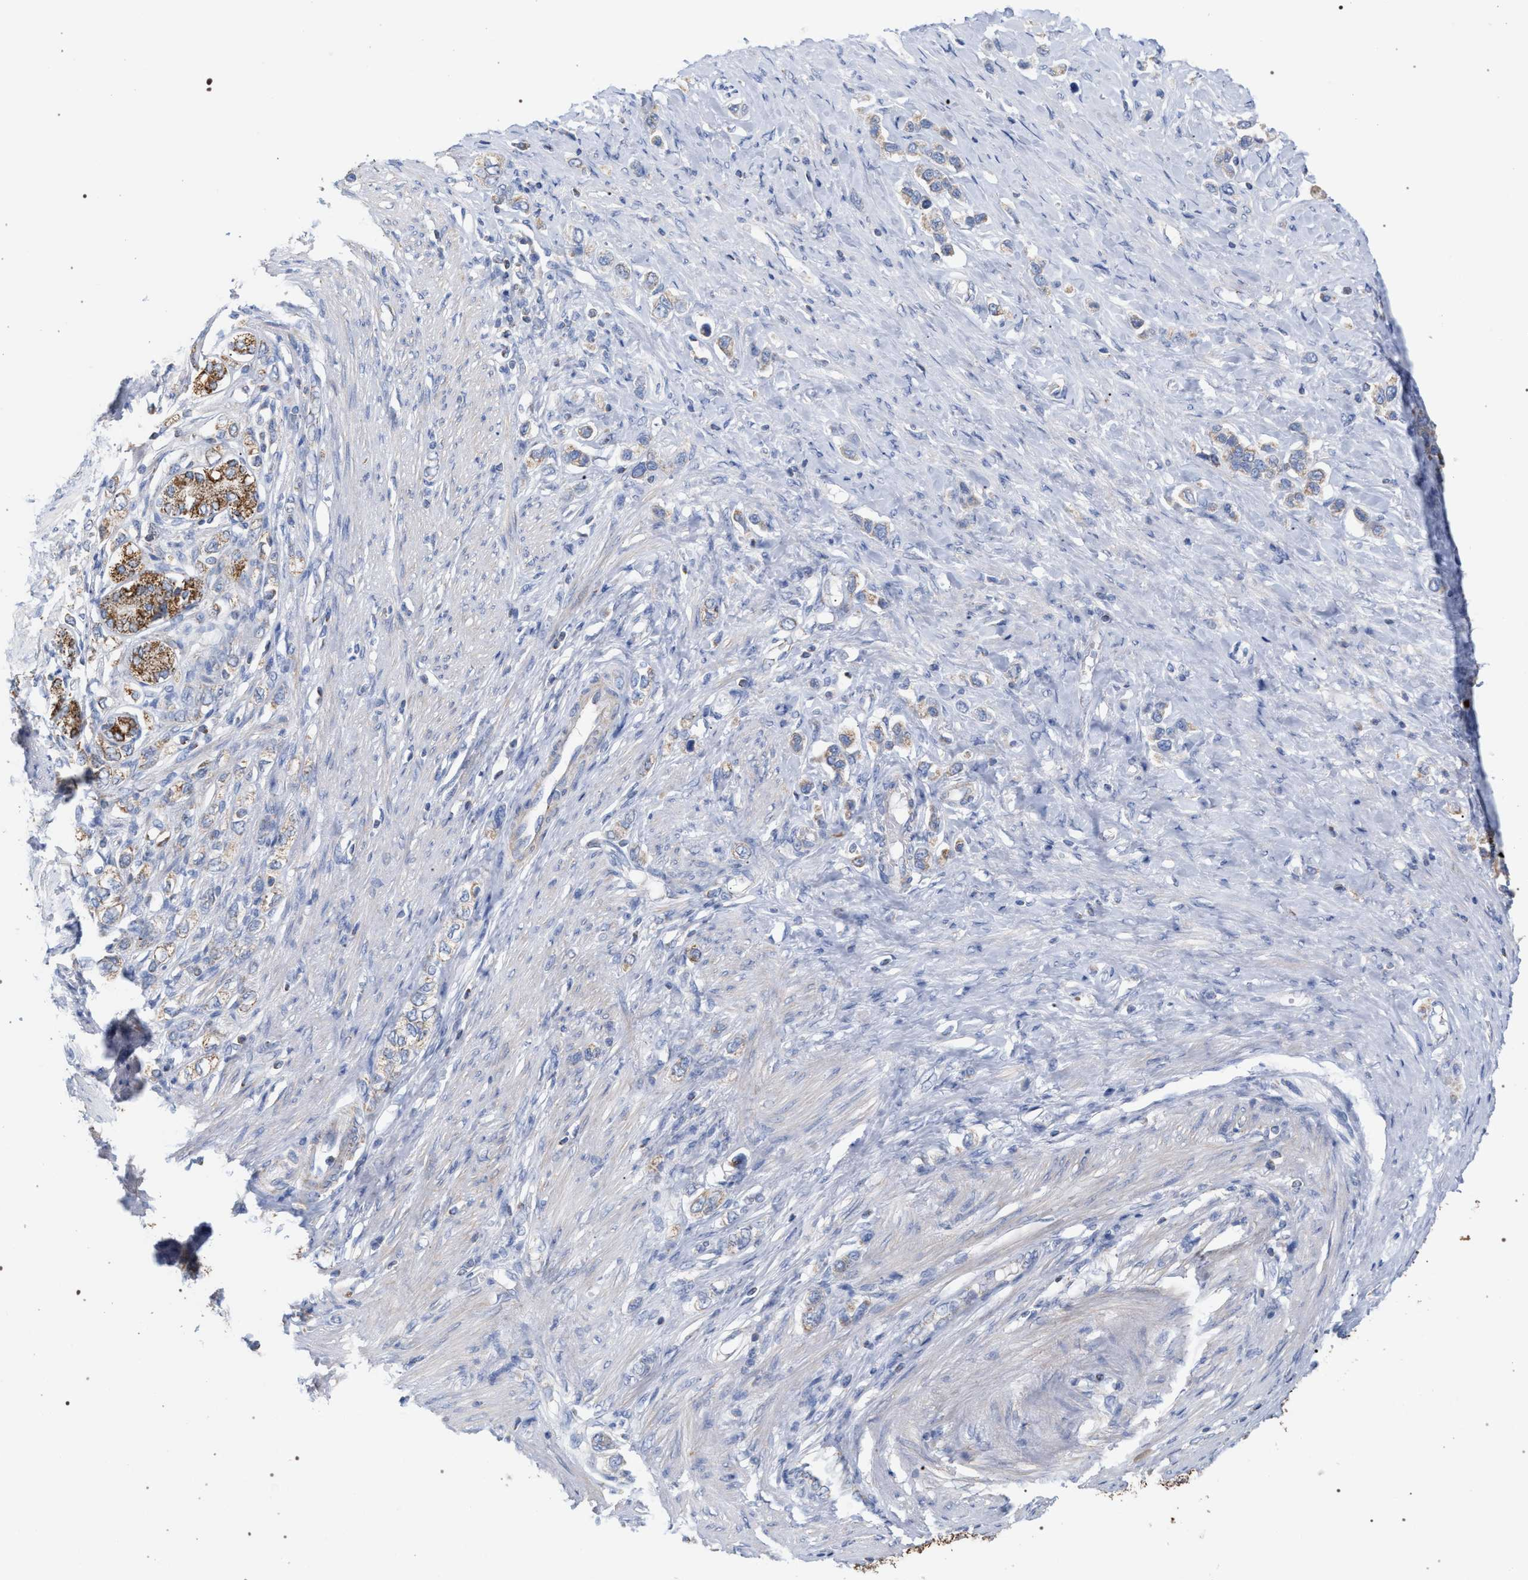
{"staining": {"intensity": "moderate", "quantity": ">75%", "location": "cytoplasmic/membranous"}, "tissue": "stomach cancer", "cell_type": "Tumor cells", "image_type": "cancer", "snomed": [{"axis": "morphology", "description": "Adenocarcinoma, NOS"}, {"axis": "topography", "description": "Stomach"}], "caption": "The micrograph shows staining of adenocarcinoma (stomach), revealing moderate cytoplasmic/membranous protein positivity (brown color) within tumor cells. (brown staining indicates protein expression, while blue staining denotes nuclei).", "gene": "ECI2", "patient": {"sex": "female", "age": 65}}